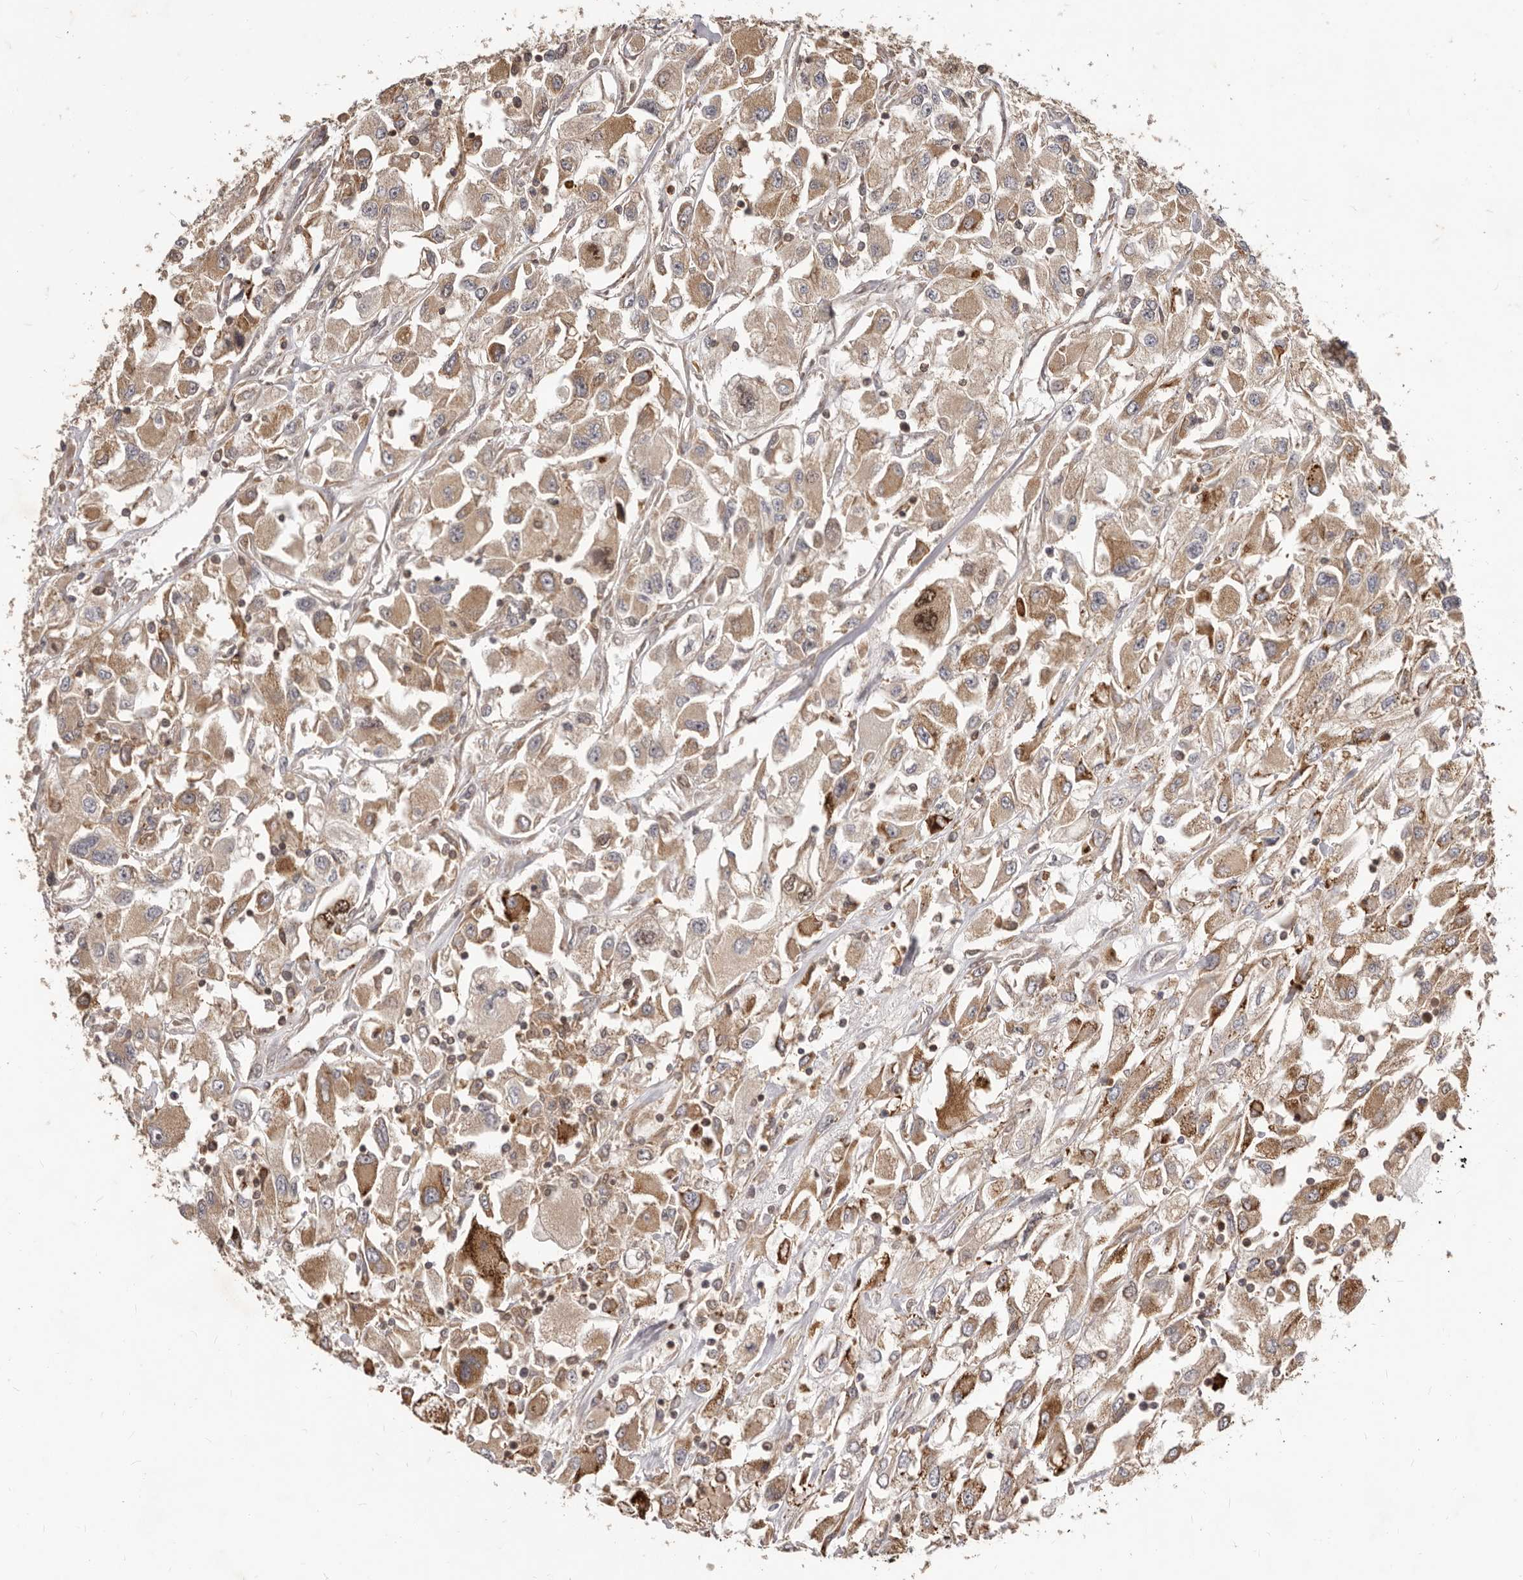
{"staining": {"intensity": "strong", "quantity": ">75%", "location": "cytoplasmic/membranous"}, "tissue": "renal cancer", "cell_type": "Tumor cells", "image_type": "cancer", "snomed": [{"axis": "morphology", "description": "Adenocarcinoma, NOS"}, {"axis": "topography", "description": "Kidney"}], "caption": "A high-resolution image shows immunohistochemistry staining of adenocarcinoma (renal), which demonstrates strong cytoplasmic/membranous positivity in about >75% of tumor cells. The staining was performed using DAB (3,3'-diaminobenzidine) to visualize the protein expression in brown, while the nuclei were stained in blue with hematoxylin (Magnification: 20x).", "gene": "RNF187", "patient": {"sex": "female", "age": 52}}